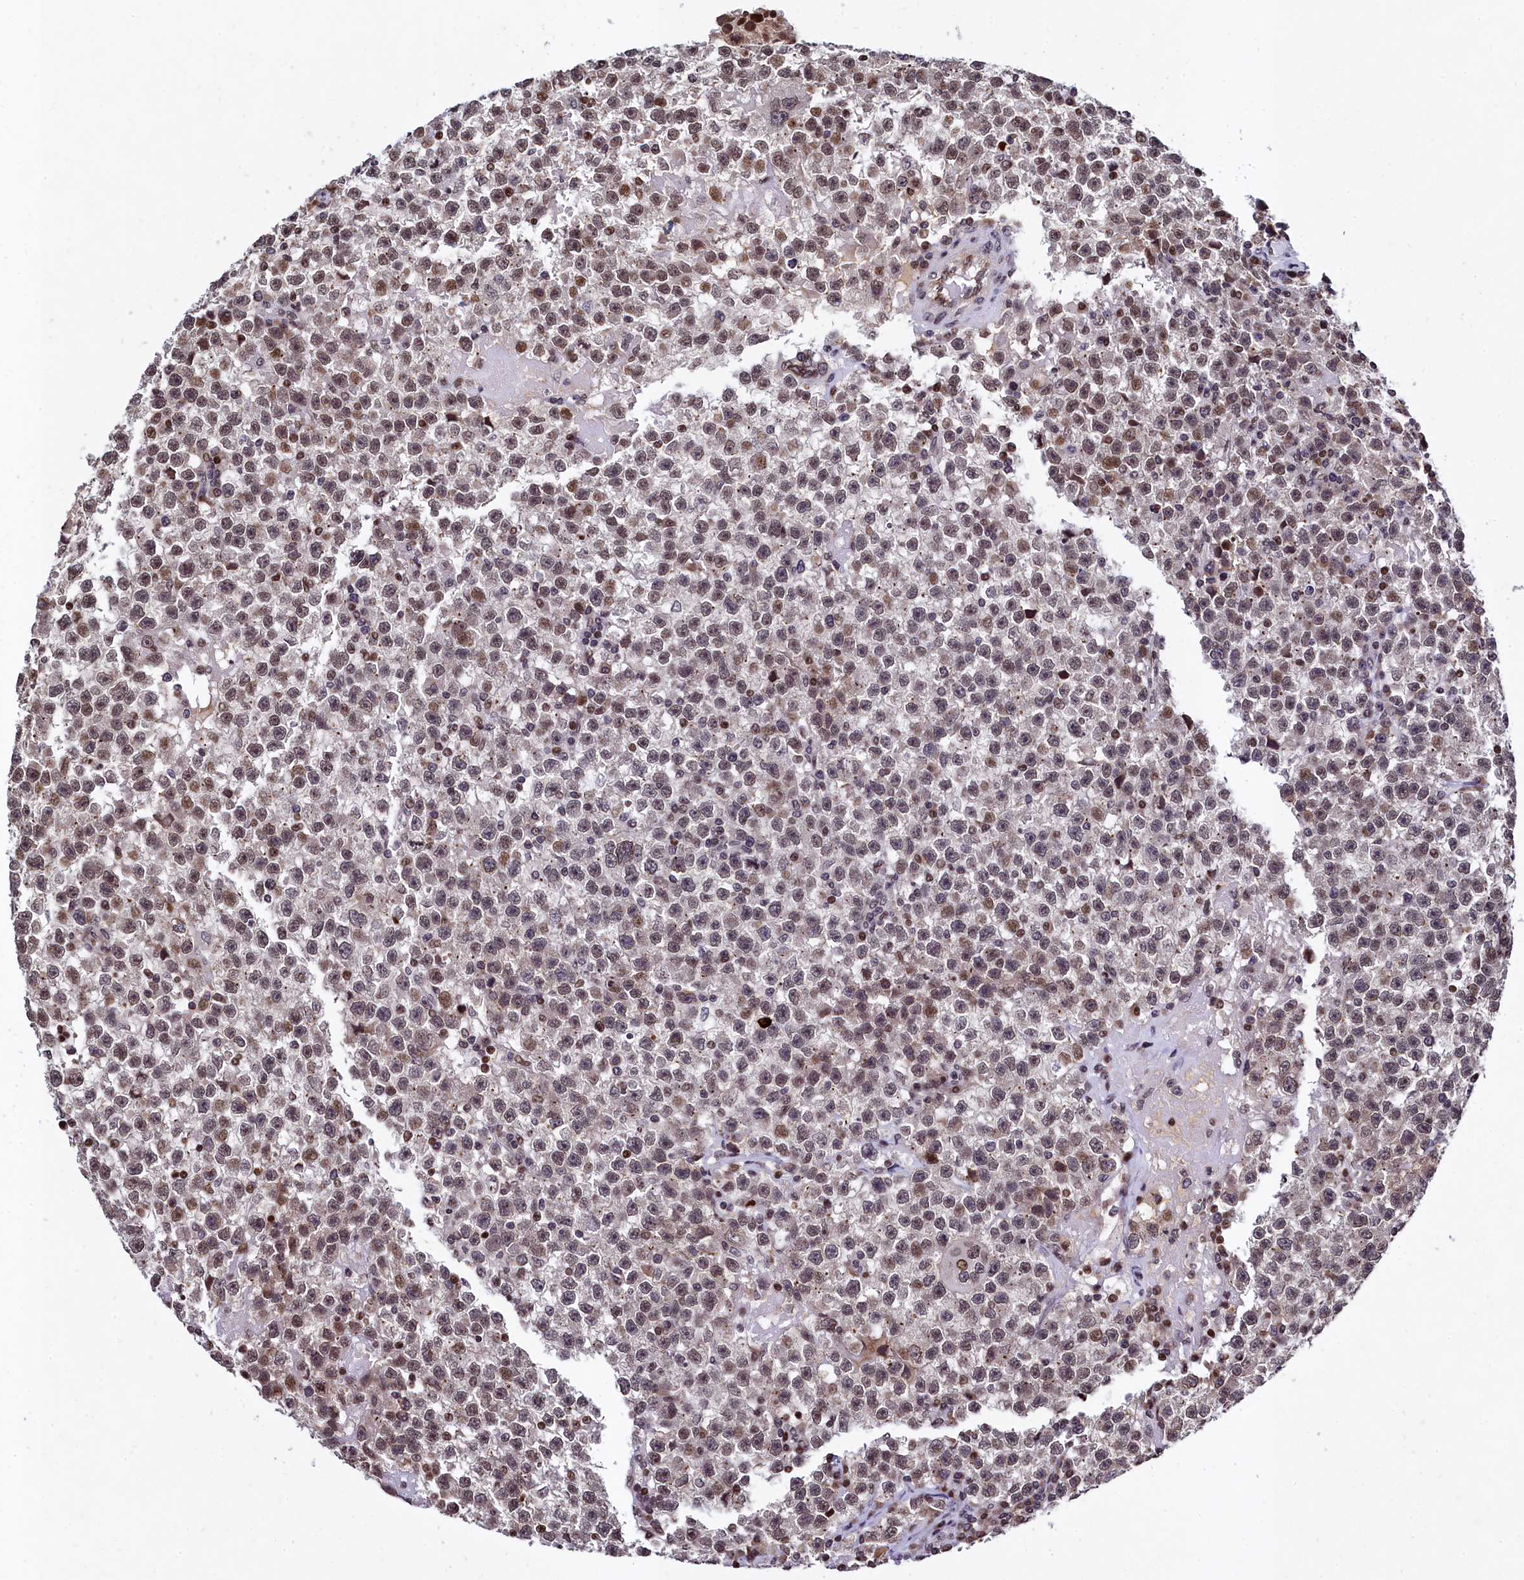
{"staining": {"intensity": "weak", "quantity": "<25%", "location": "nuclear"}, "tissue": "testis cancer", "cell_type": "Tumor cells", "image_type": "cancer", "snomed": [{"axis": "morphology", "description": "Seminoma, NOS"}, {"axis": "topography", "description": "Testis"}], "caption": "Immunohistochemical staining of human seminoma (testis) shows no significant staining in tumor cells. (Brightfield microscopy of DAB (3,3'-diaminobenzidine) immunohistochemistry at high magnification).", "gene": "FAM217B", "patient": {"sex": "male", "age": 22}}